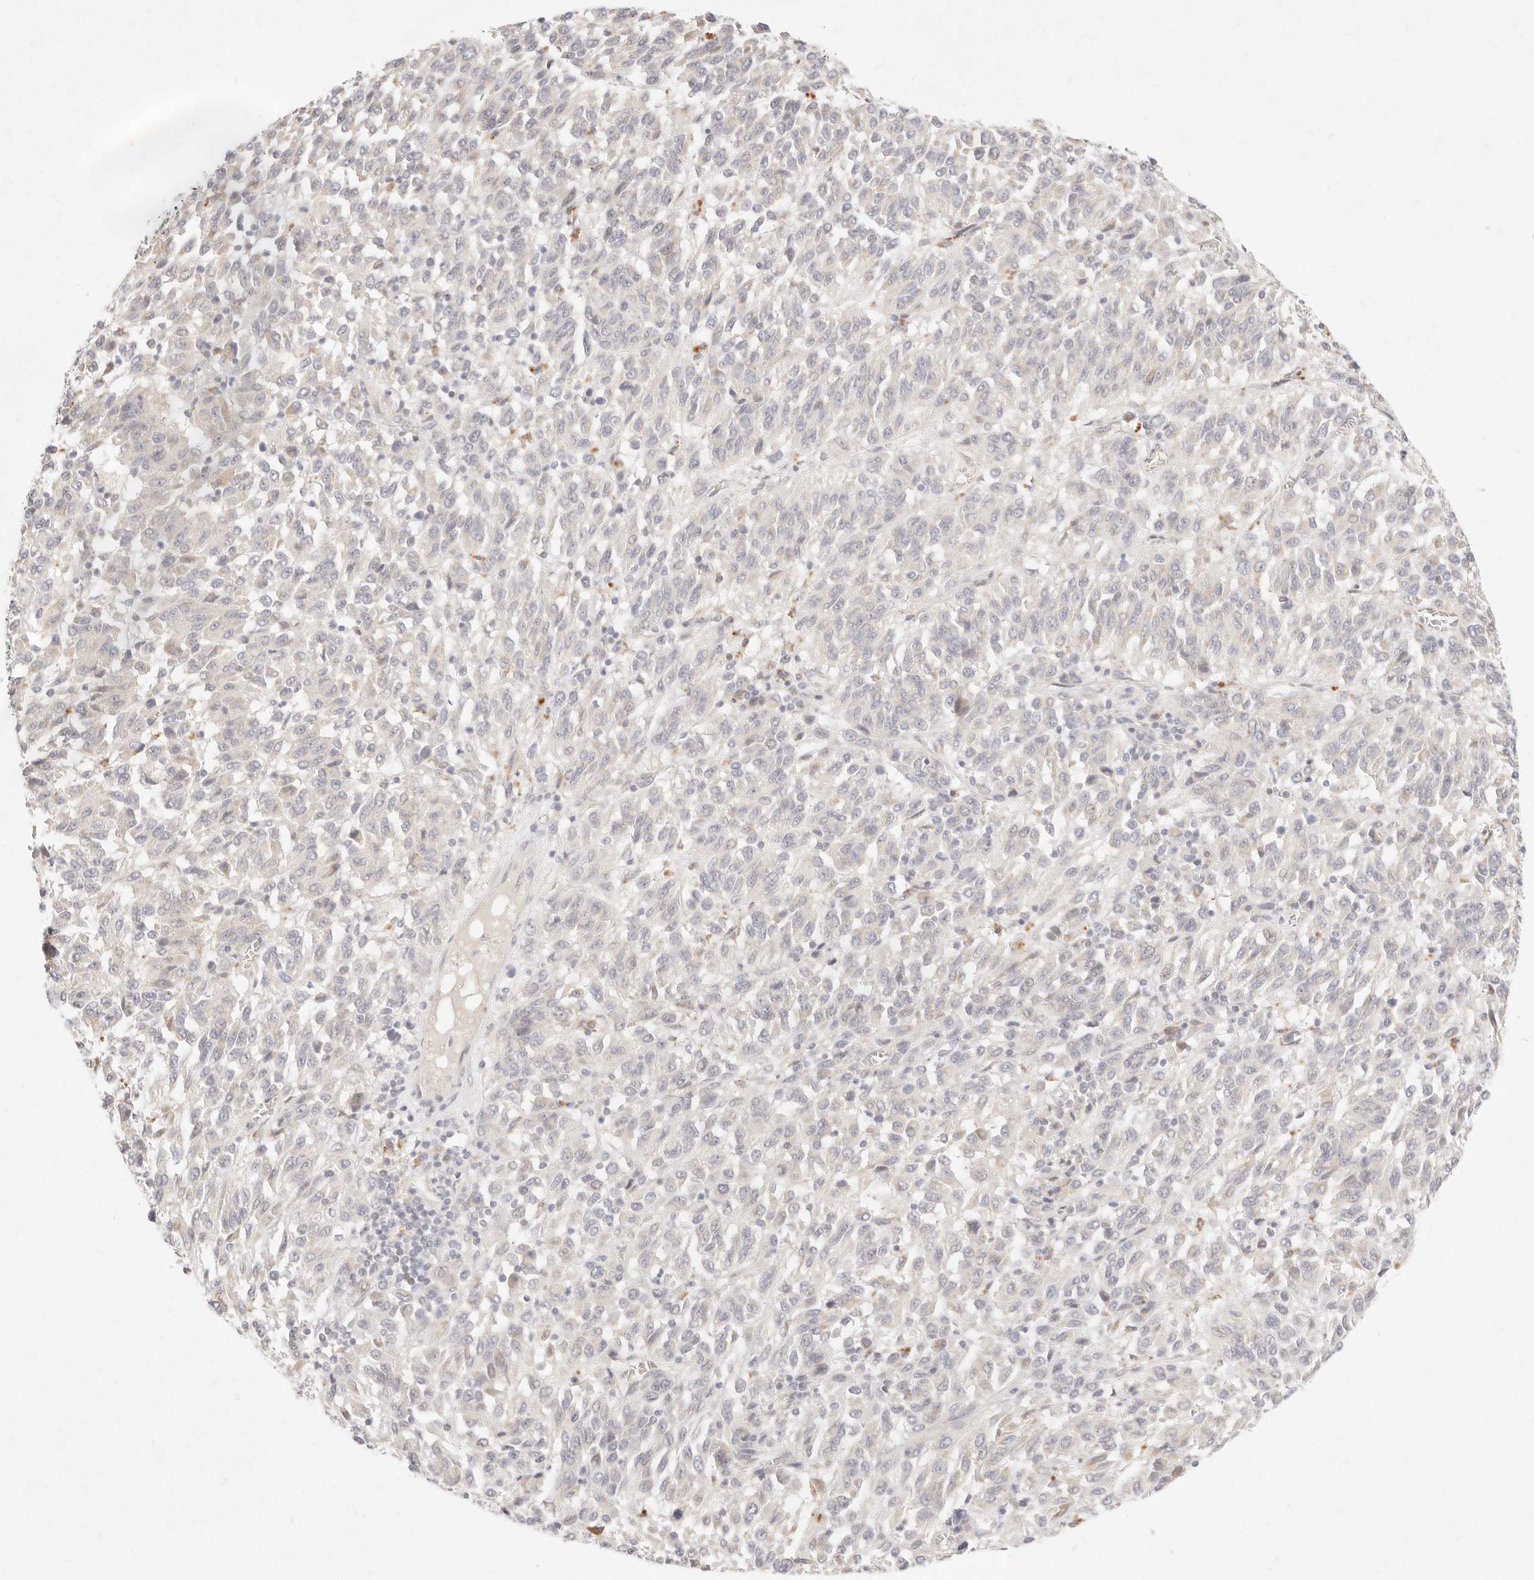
{"staining": {"intensity": "negative", "quantity": "none", "location": "none"}, "tissue": "melanoma", "cell_type": "Tumor cells", "image_type": "cancer", "snomed": [{"axis": "morphology", "description": "Malignant melanoma, Metastatic site"}, {"axis": "topography", "description": "Lung"}], "caption": "Histopathology image shows no significant protein staining in tumor cells of malignant melanoma (metastatic site).", "gene": "ASCL3", "patient": {"sex": "male", "age": 64}}